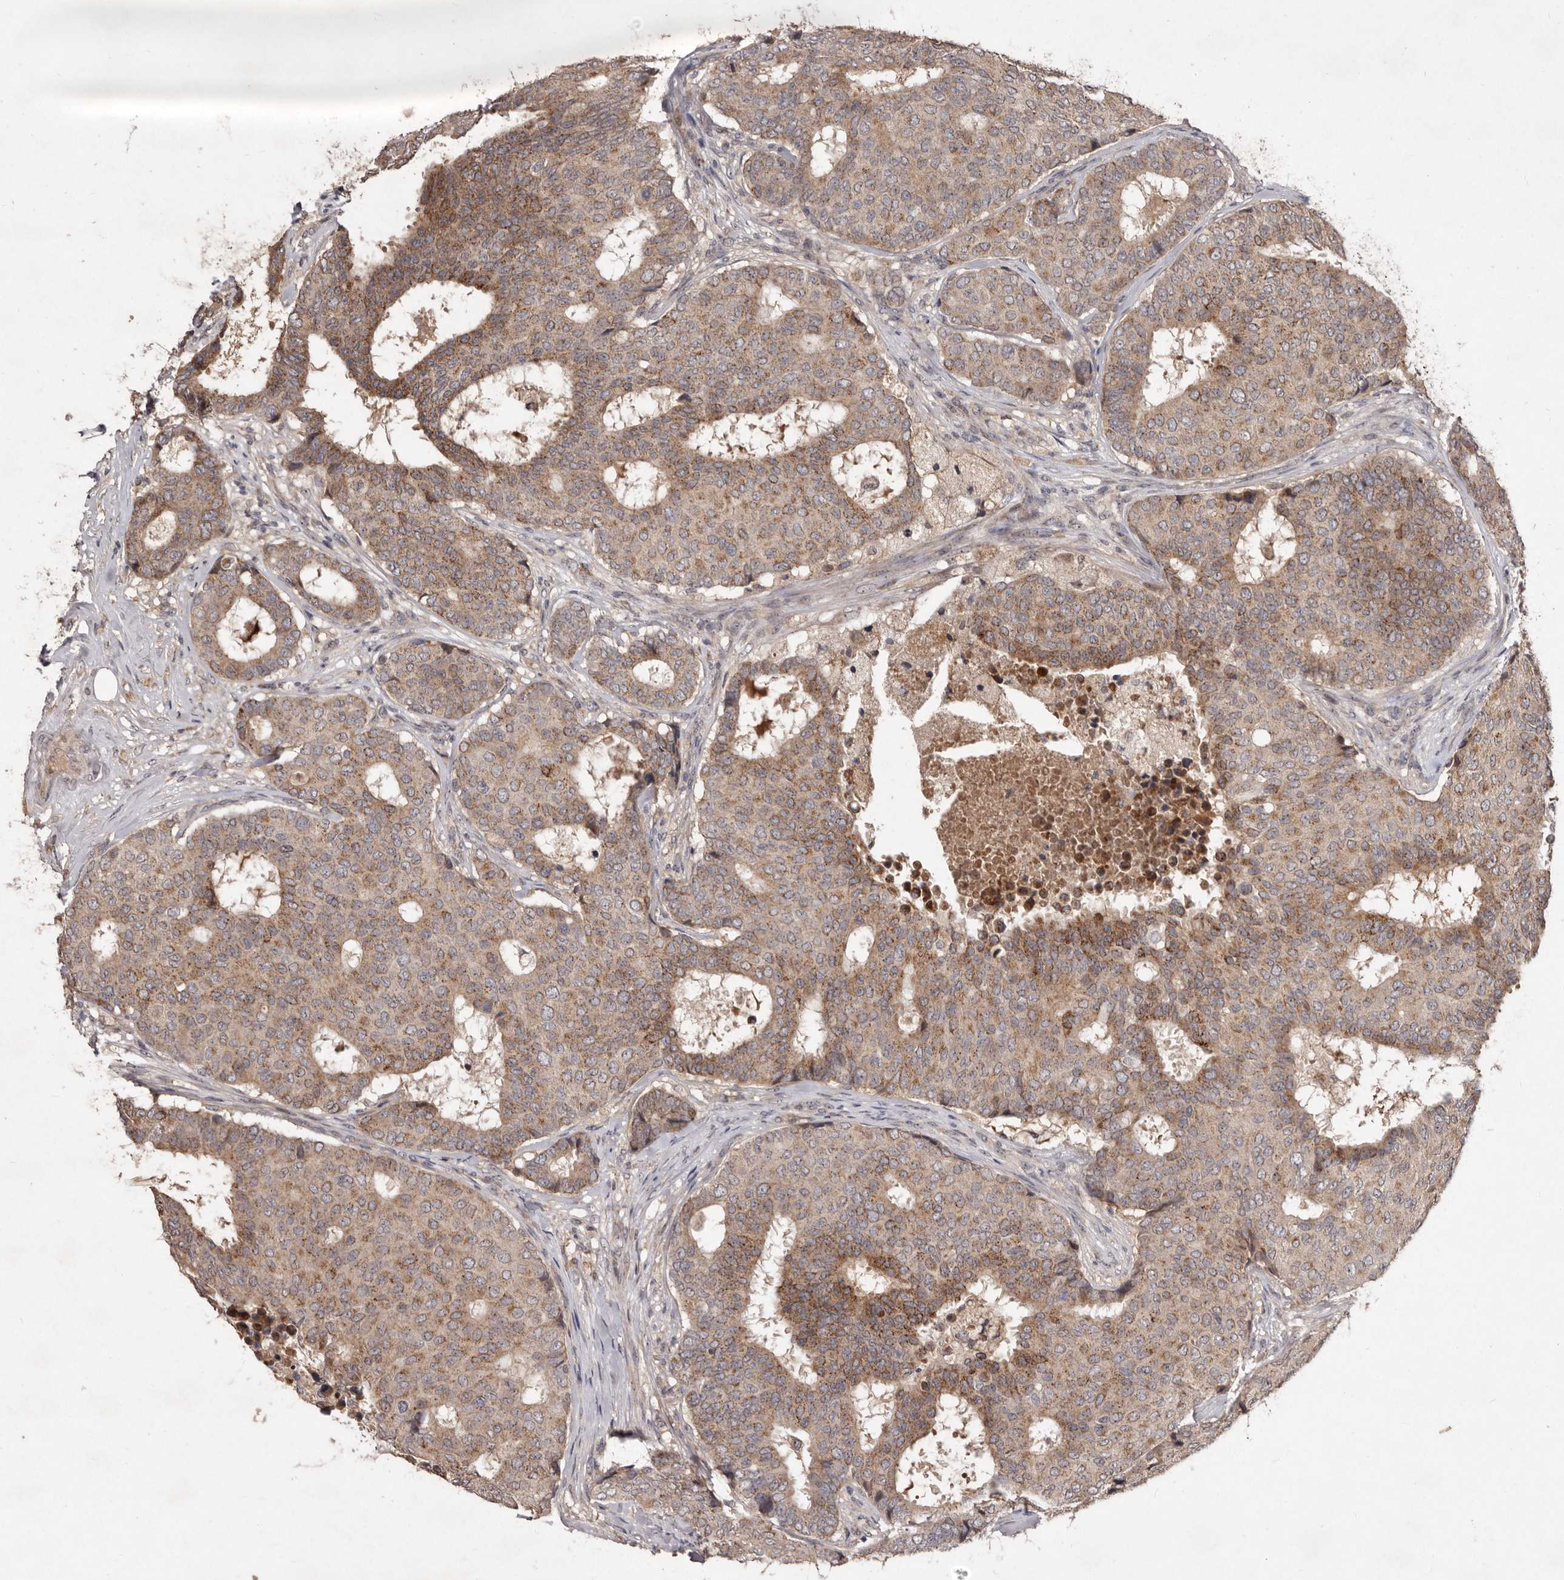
{"staining": {"intensity": "moderate", "quantity": ">75%", "location": "cytoplasmic/membranous"}, "tissue": "breast cancer", "cell_type": "Tumor cells", "image_type": "cancer", "snomed": [{"axis": "morphology", "description": "Duct carcinoma"}, {"axis": "topography", "description": "Breast"}], "caption": "Human breast infiltrating ductal carcinoma stained for a protein (brown) displays moderate cytoplasmic/membranous positive staining in about >75% of tumor cells.", "gene": "FLAD1", "patient": {"sex": "female", "age": 75}}